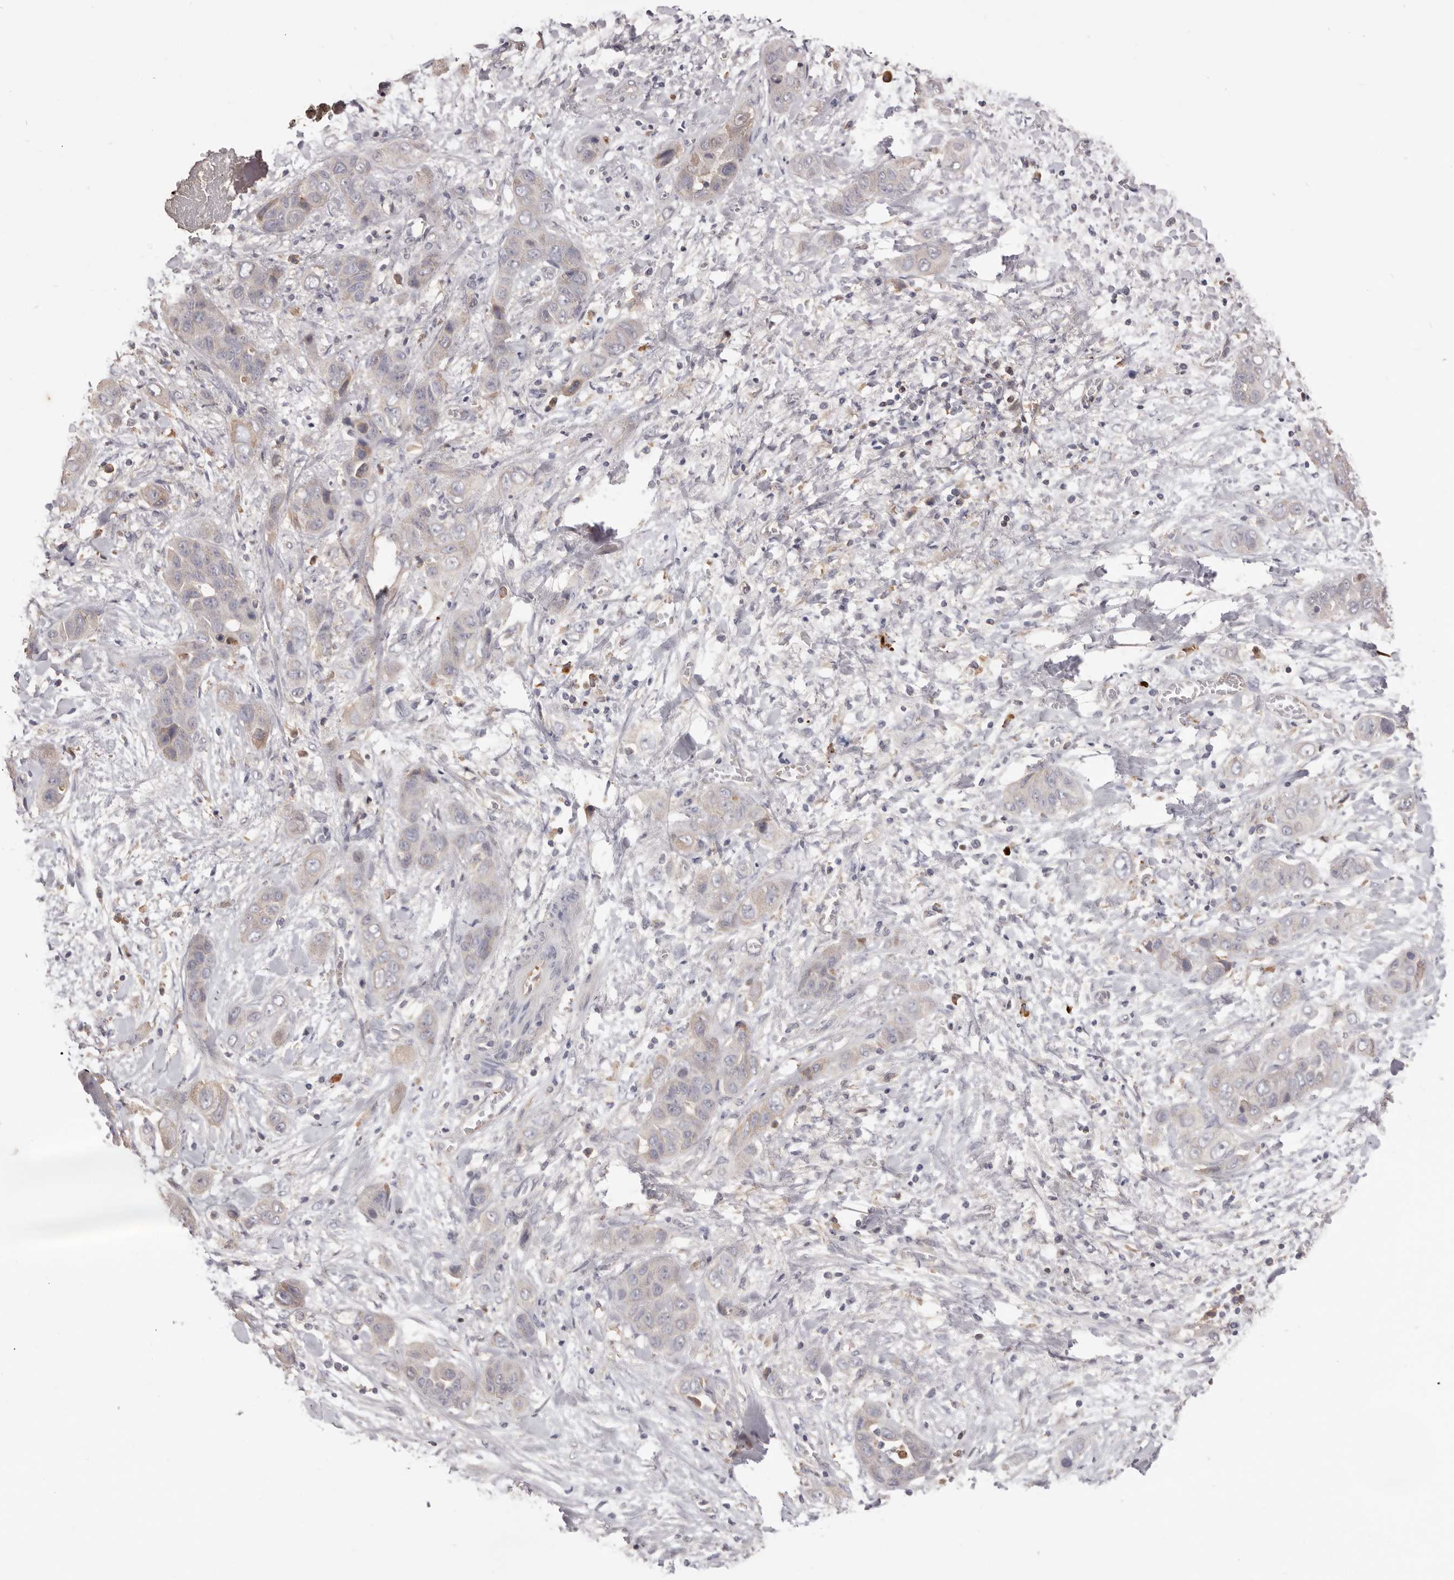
{"staining": {"intensity": "negative", "quantity": "none", "location": "none"}, "tissue": "liver cancer", "cell_type": "Tumor cells", "image_type": "cancer", "snomed": [{"axis": "morphology", "description": "Cholangiocarcinoma"}, {"axis": "topography", "description": "Liver"}], "caption": "An immunohistochemistry (IHC) micrograph of liver cancer (cholangiocarcinoma) is shown. There is no staining in tumor cells of liver cancer (cholangiocarcinoma).", "gene": "HCAR2", "patient": {"sex": "female", "age": 52}}